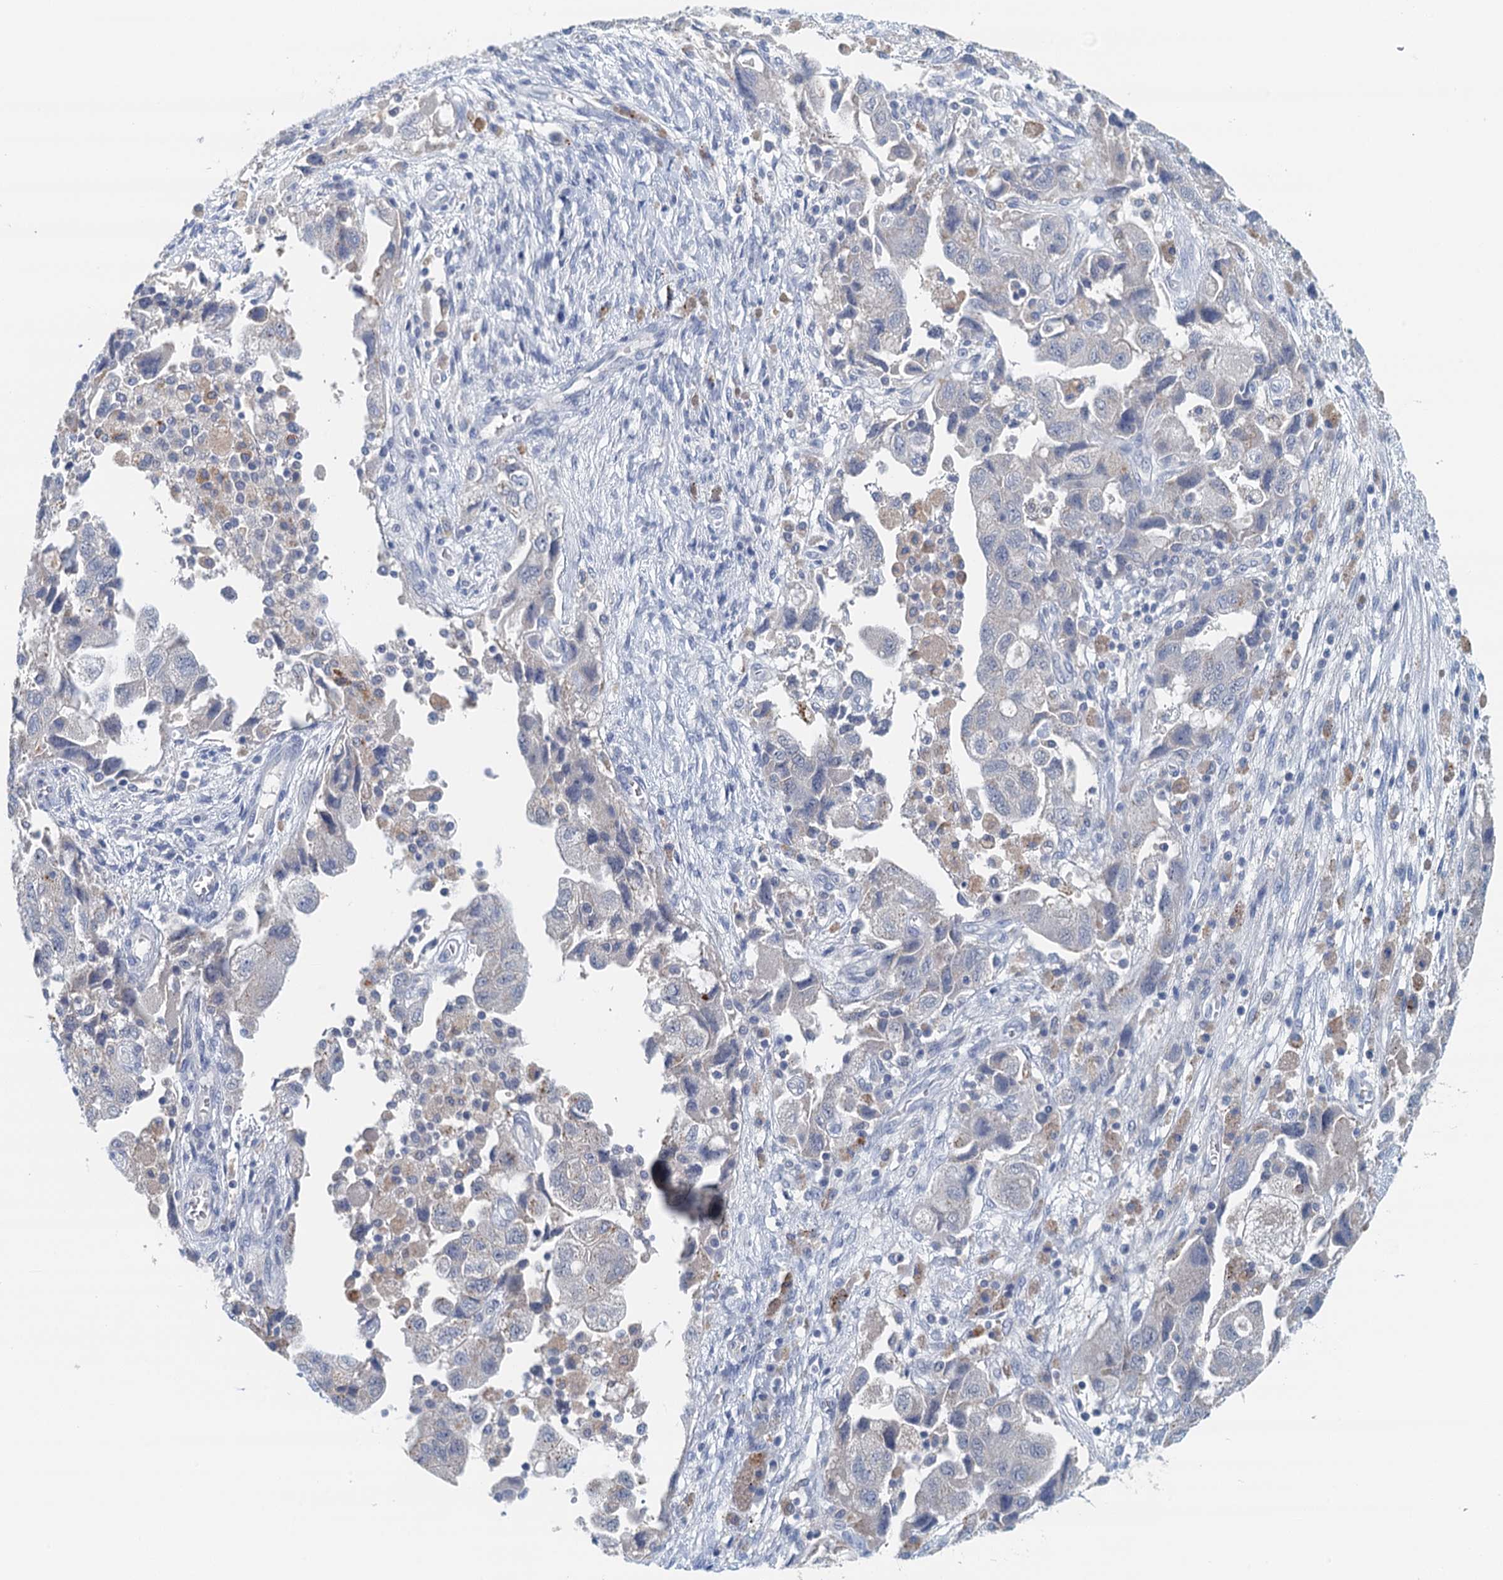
{"staining": {"intensity": "negative", "quantity": "none", "location": "none"}, "tissue": "ovarian cancer", "cell_type": "Tumor cells", "image_type": "cancer", "snomed": [{"axis": "morphology", "description": "Carcinoma, NOS"}, {"axis": "morphology", "description": "Cystadenocarcinoma, serous, NOS"}, {"axis": "topography", "description": "Ovary"}], "caption": "IHC histopathology image of serous cystadenocarcinoma (ovarian) stained for a protein (brown), which shows no expression in tumor cells.", "gene": "NUBP2", "patient": {"sex": "female", "age": 69}}